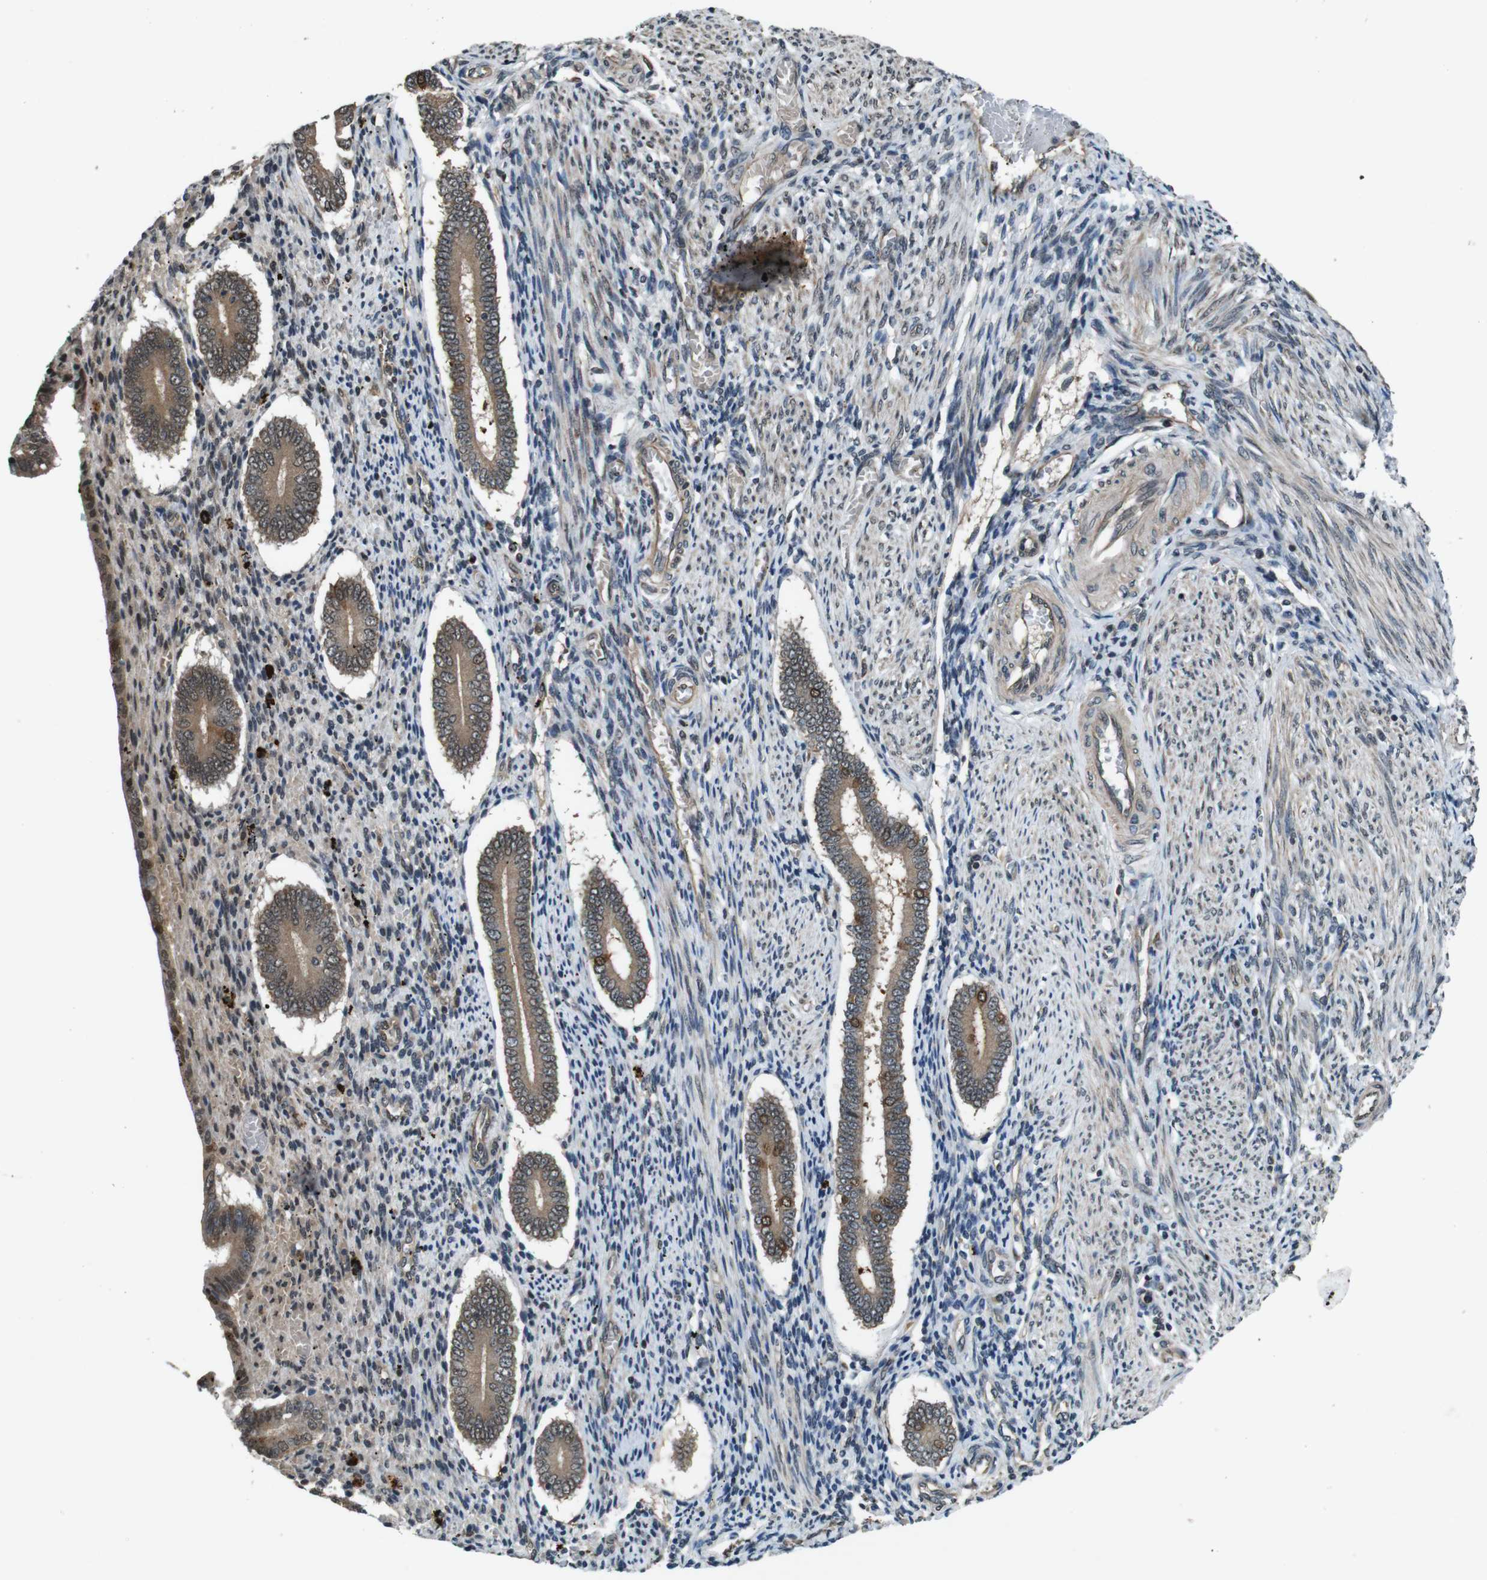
{"staining": {"intensity": "moderate", "quantity": "25%-75%", "location": "cytoplasmic/membranous,nuclear"}, "tissue": "endometrium", "cell_type": "Cells in endometrial stroma", "image_type": "normal", "snomed": [{"axis": "morphology", "description": "Normal tissue, NOS"}, {"axis": "topography", "description": "Endometrium"}], "caption": "Protein analysis of benign endometrium shows moderate cytoplasmic/membranous,nuclear expression in about 25%-75% of cells in endometrial stroma. Using DAB (3,3'-diaminobenzidine) (brown) and hematoxylin (blue) stains, captured at high magnification using brightfield microscopy.", "gene": "SOCS1", "patient": {"sex": "female", "age": 42}}